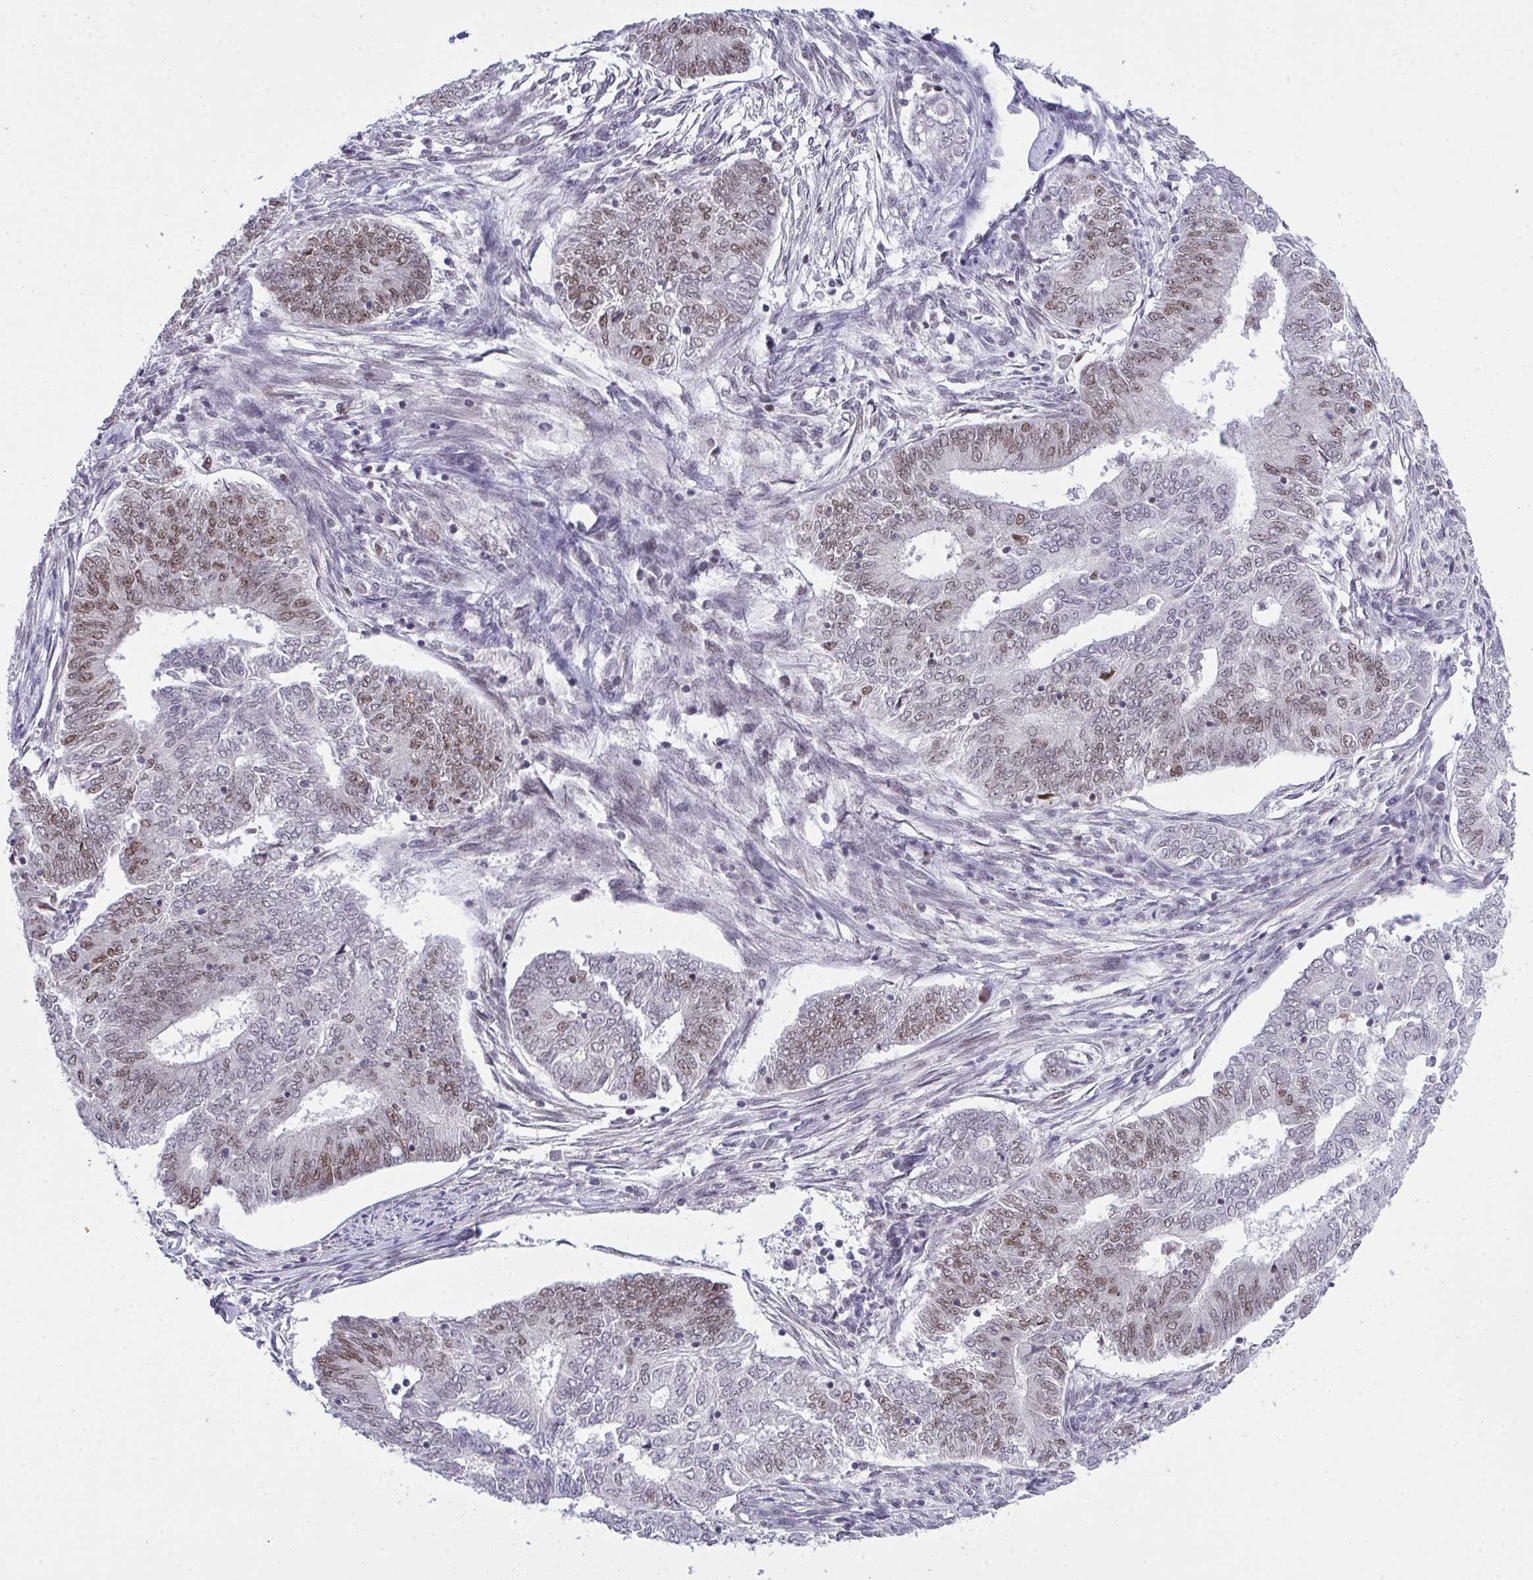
{"staining": {"intensity": "weak", "quantity": "25%-75%", "location": "nuclear"}, "tissue": "endometrial cancer", "cell_type": "Tumor cells", "image_type": "cancer", "snomed": [{"axis": "morphology", "description": "Adenocarcinoma, NOS"}, {"axis": "topography", "description": "Endometrium"}], "caption": "Weak nuclear positivity is identified in about 25%-75% of tumor cells in endometrial cancer.", "gene": "RFC4", "patient": {"sex": "female", "age": 62}}